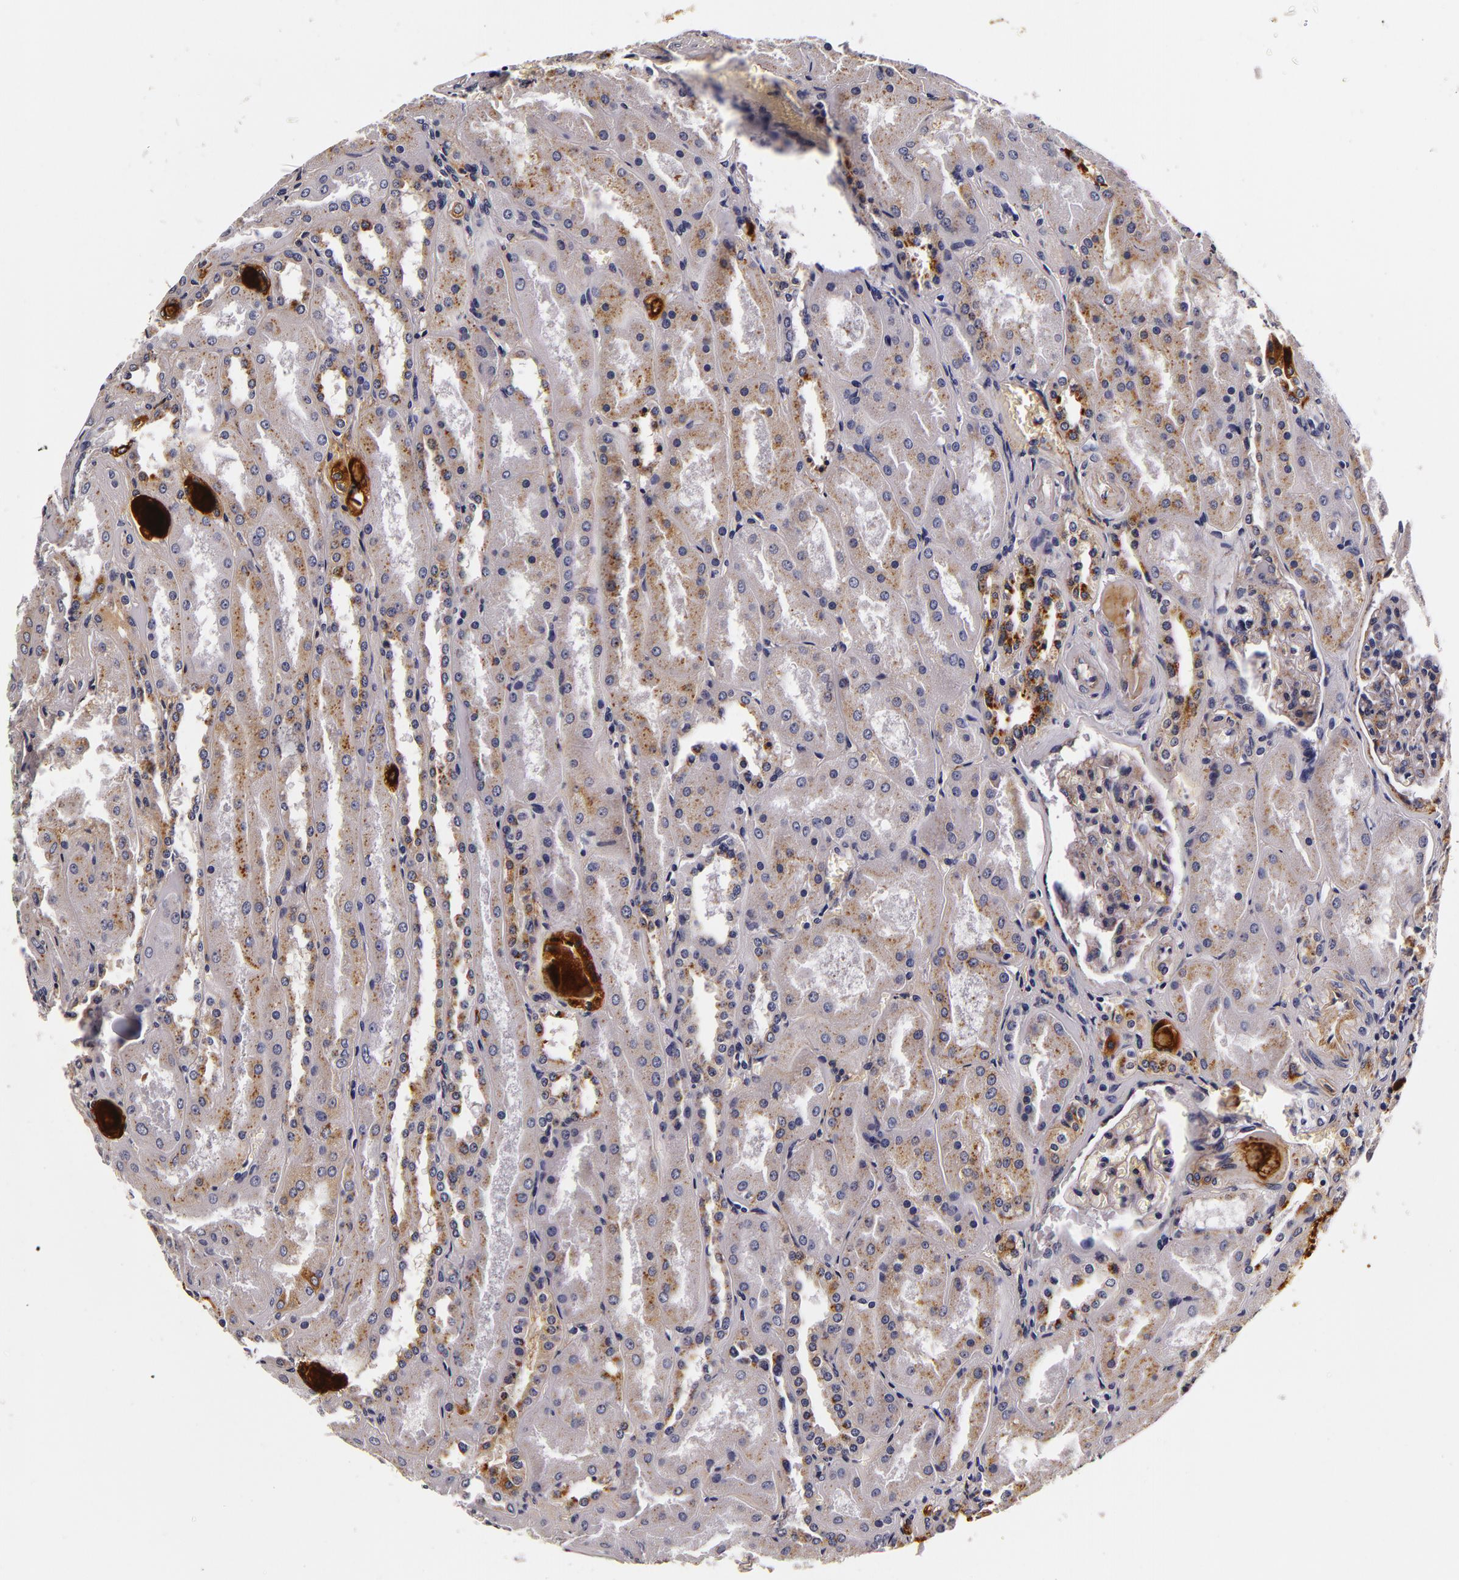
{"staining": {"intensity": "weak", "quantity": "25%-75%", "location": "cytoplasmic/membranous"}, "tissue": "kidney", "cell_type": "Cells in glomeruli", "image_type": "normal", "snomed": [{"axis": "morphology", "description": "Normal tissue, NOS"}, {"axis": "topography", "description": "Kidney"}], "caption": "This photomicrograph displays immunohistochemistry staining of unremarkable human kidney, with low weak cytoplasmic/membranous expression in about 25%-75% of cells in glomeruli.", "gene": "LGALS3BP", "patient": {"sex": "male", "age": 61}}